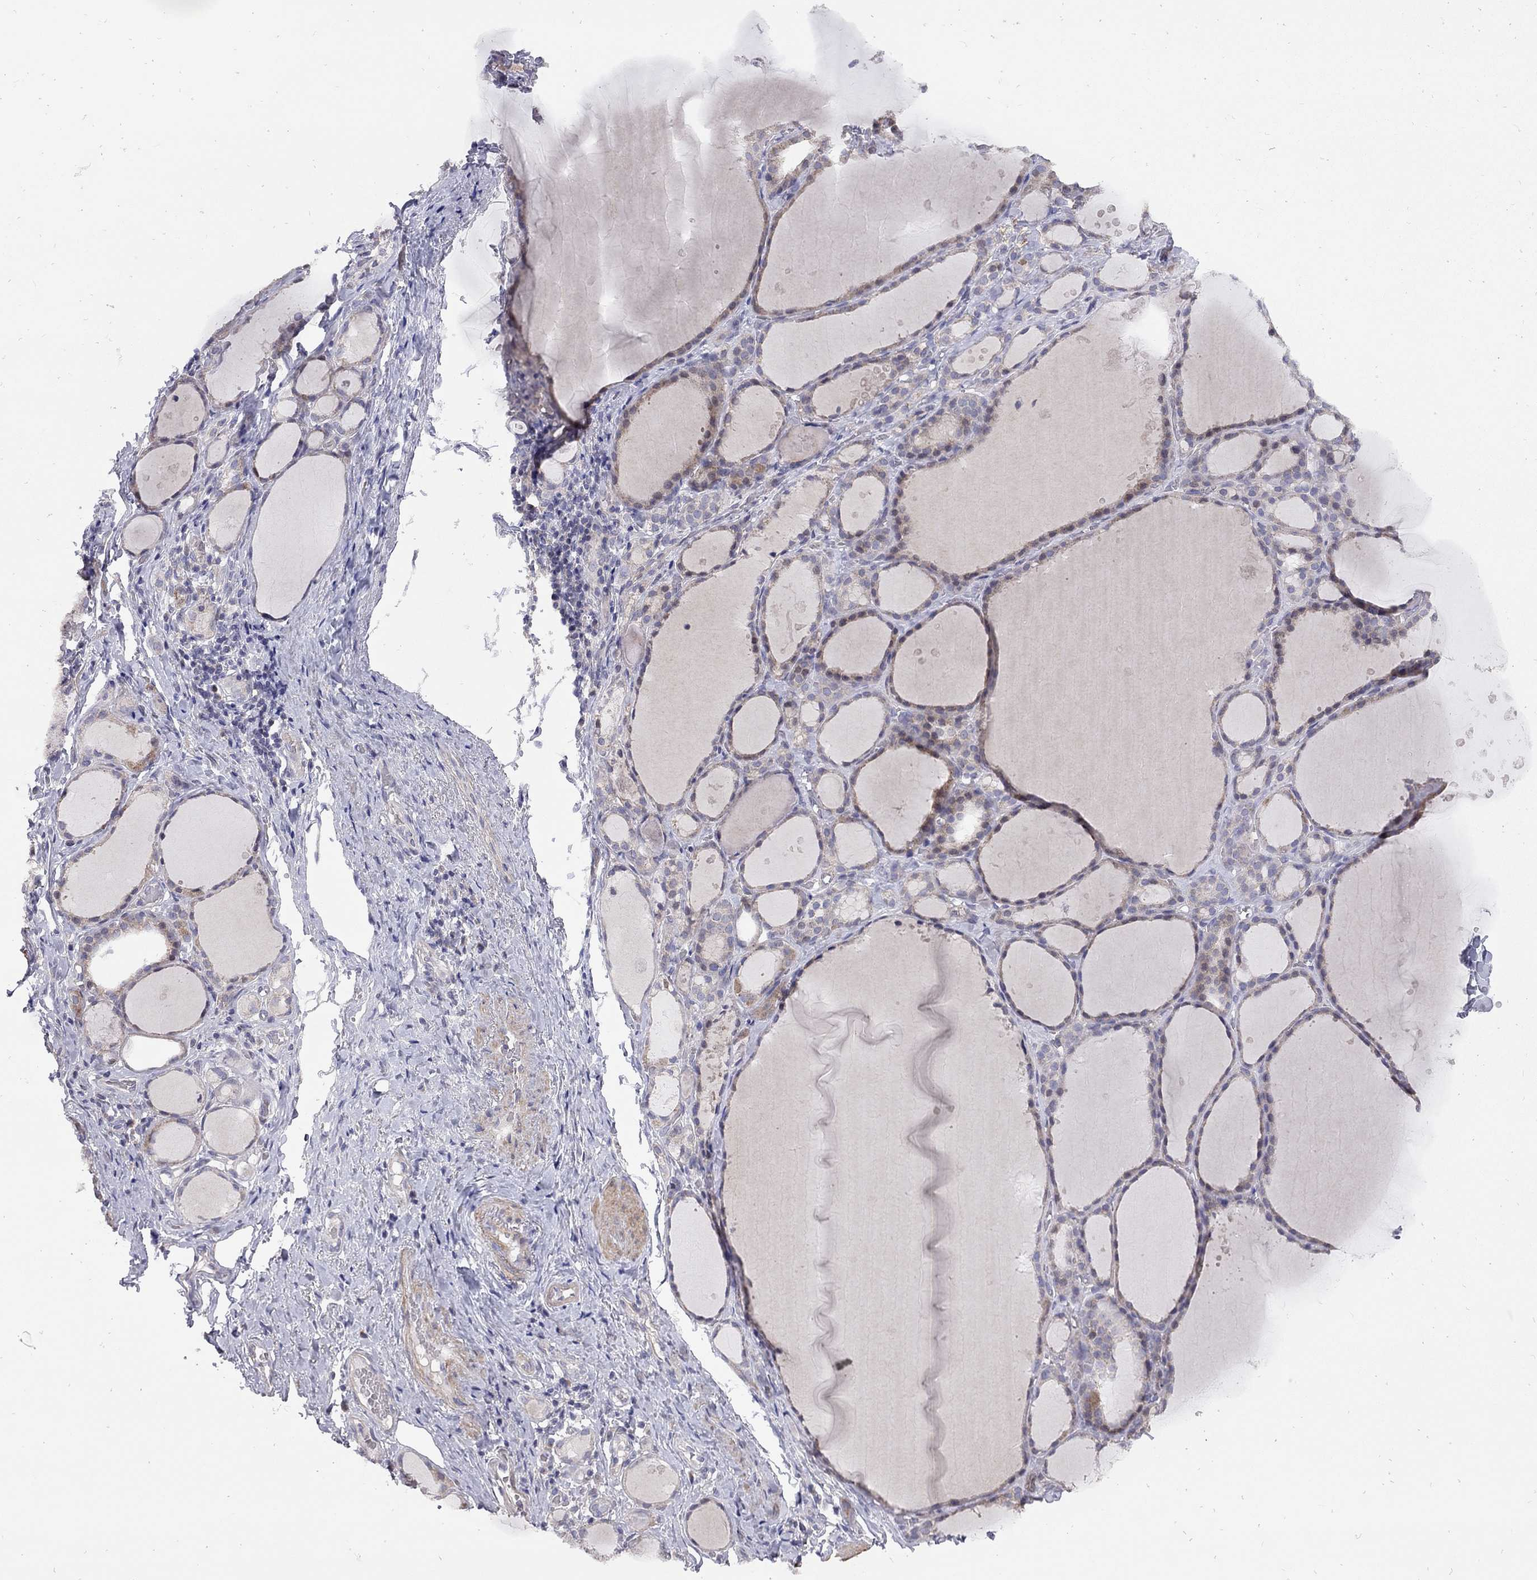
{"staining": {"intensity": "negative", "quantity": "none", "location": "none"}, "tissue": "thyroid gland", "cell_type": "Glandular cells", "image_type": "normal", "snomed": [{"axis": "morphology", "description": "Normal tissue, NOS"}, {"axis": "topography", "description": "Thyroid gland"}], "caption": "Micrograph shows no significant protein staining in glandular cells of unremarkable thyroid gland.", "gene": "SYTL2", "patient": {"sex": "male", "age": 68}}